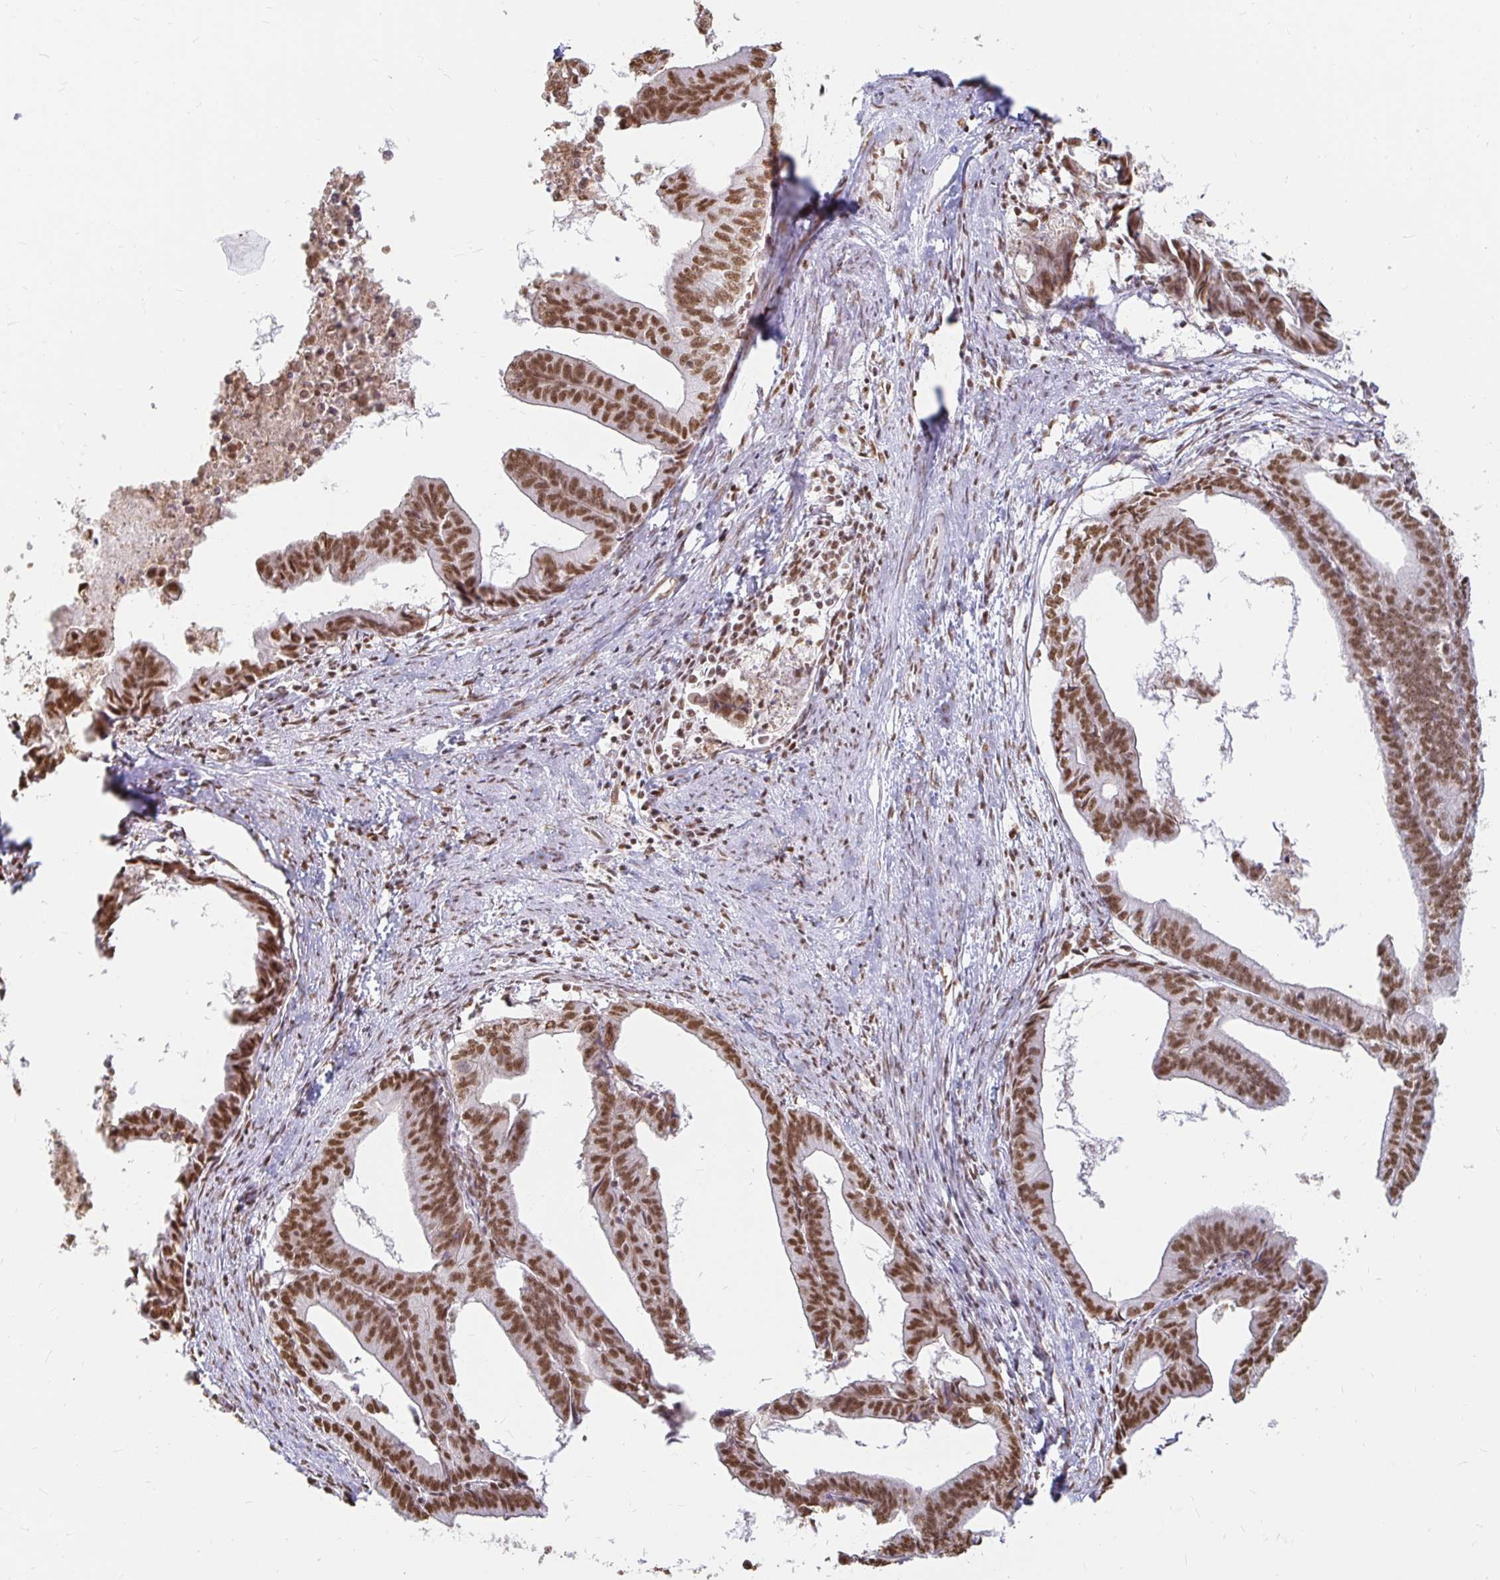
{"staining": {"intensity": "strong", "quantity": ">75%", "location": "nuclear"}, "tissue": "endometrial cancer", "cell_type": "Tumor cells", "image_type": "cancer", "snomed": [{"axis": "morphology", "description": "Adenocarcinoma, NOS"}, {"axis": "topography", "description": "Endometrium"}], "caption": "Endometrial cancer stained with a protein marker reveals strong staining in tumor cells.", "gene": "HNRNPU", "patient": {"sex": "female", "age": 65}}